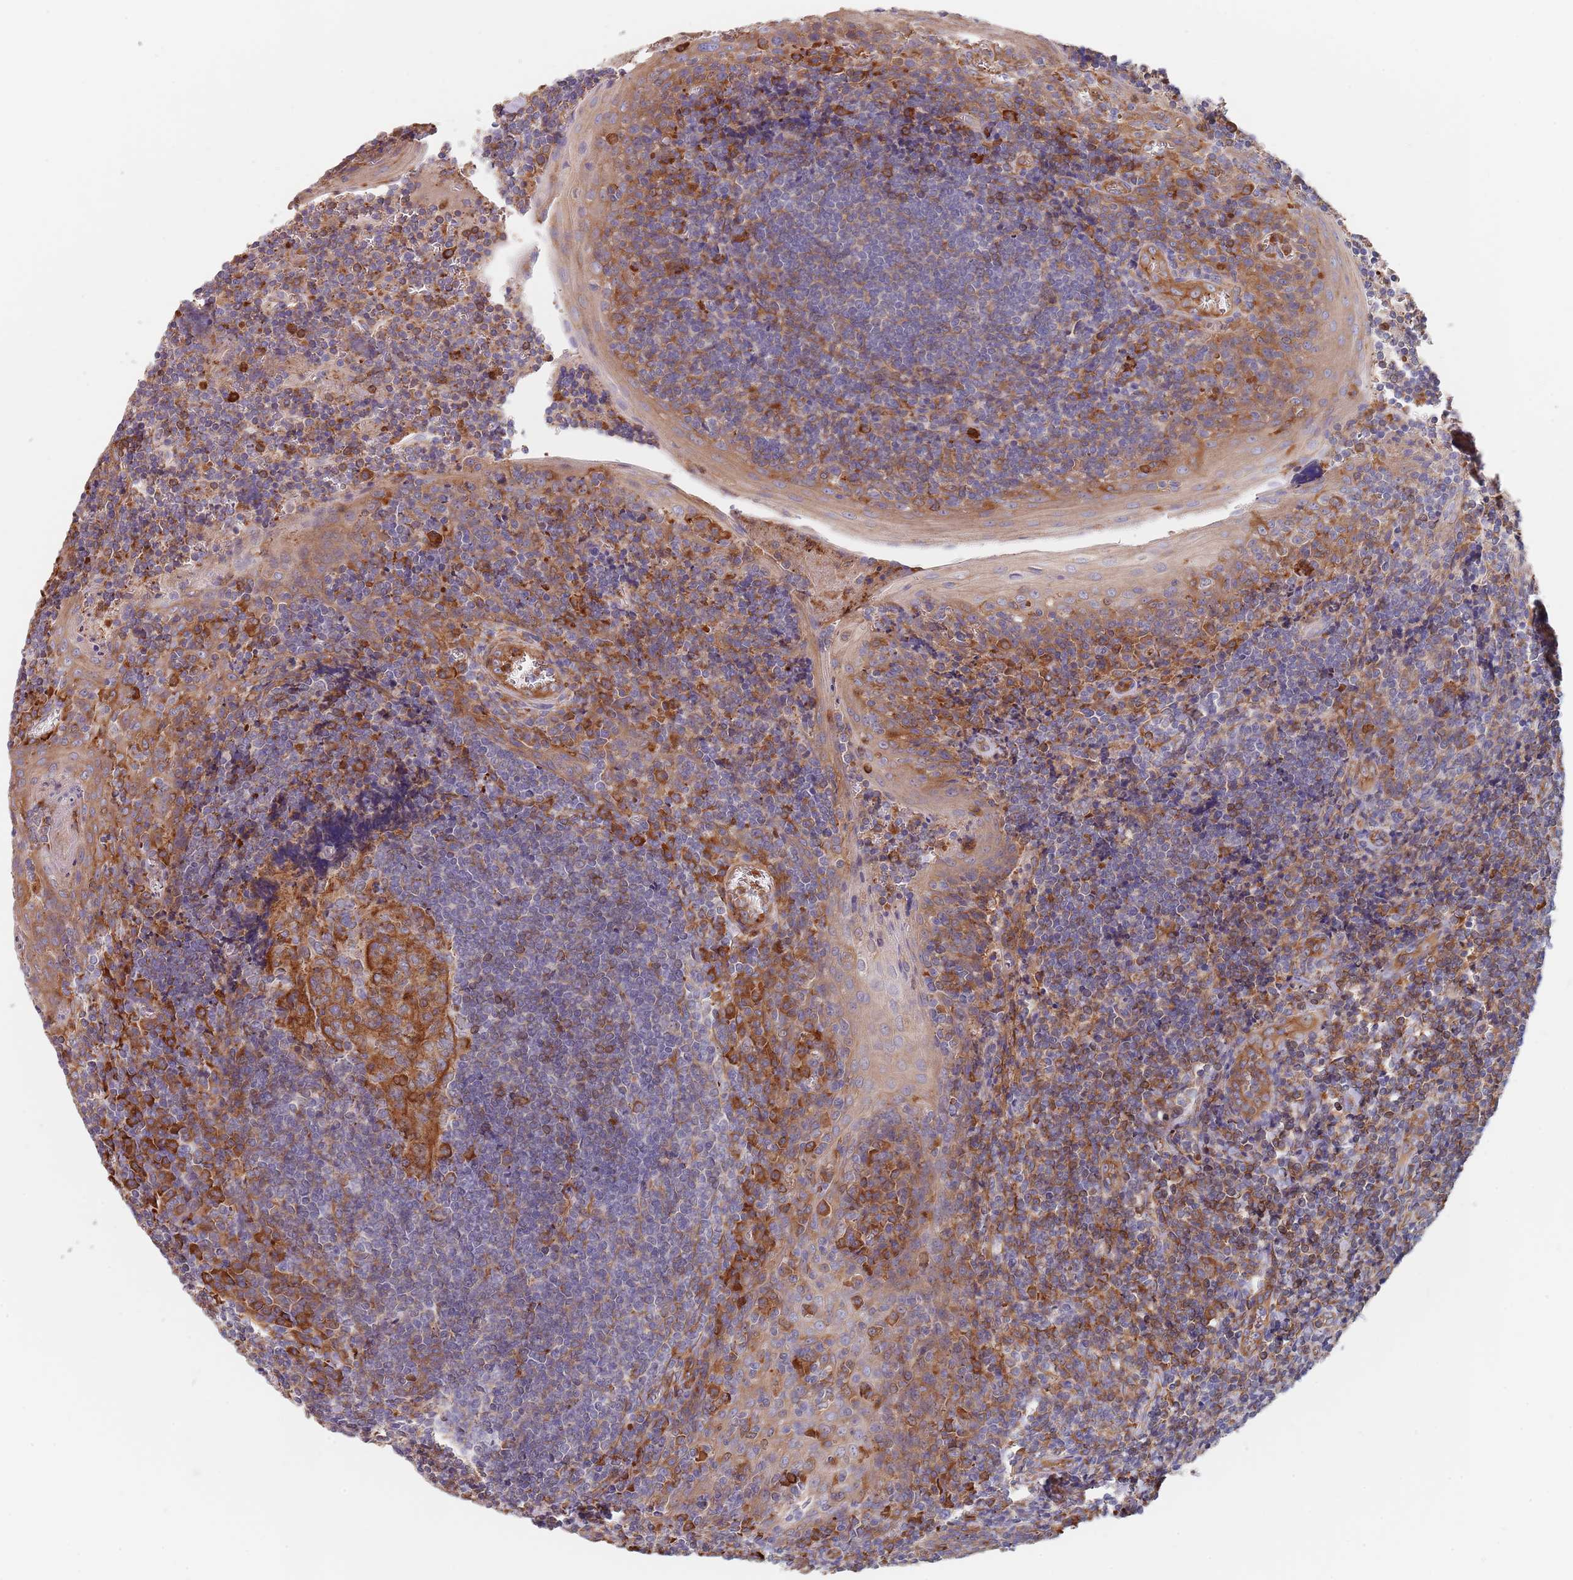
{"staining": {"intensity": "moderate", "quantity": "25%-75%", "location": "cytoplasmic/membranous"}, "tissue": "tonsil", "cell_type": "Germinal center cells", "image_type": "normal", "snomed": [{"axis": "morphology", "description": "Normal tissue, NOS"}, {"axis": "topography", "description": "Tonsil"}], "caption": "IHC histopathology image of benign tonsil: human tonsil stained using immunohistochemistry (IHC) exhibits medium levels of moderate protein expression localized specifically in the cytoplasmic/membranous of germinal center cells, appearing as a cytoplasmic/membranous brown color.", "gene": "DCUN1D3", "patient": {"sex": "male", "age": 27}}